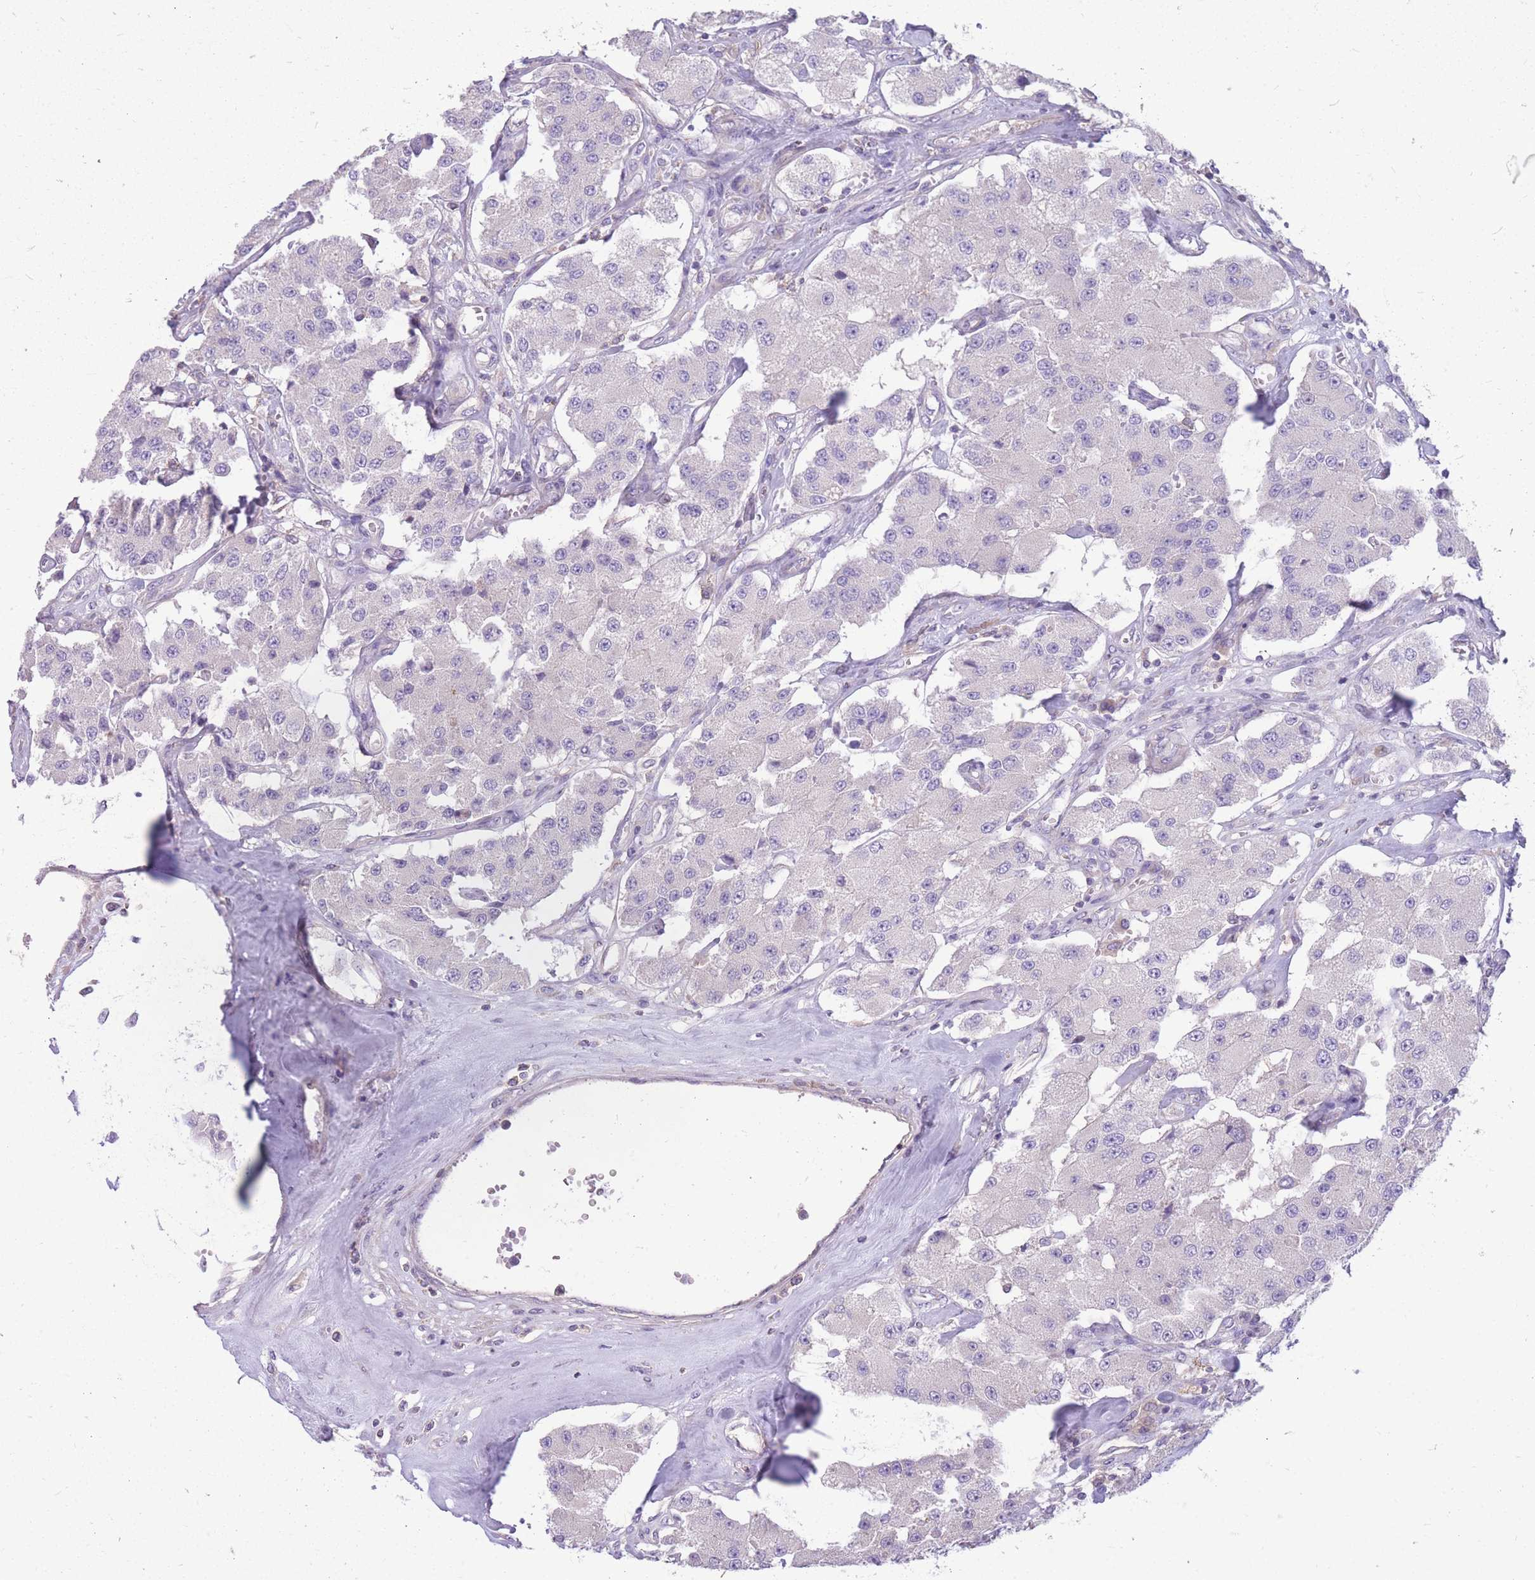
{"staining": {"intensity": "negative", "quantity": "none", "location": "none"}, "tissue": "carcinoid", "cell_type": "Tumor cells", "image_type": "cancer", "snomed": [{"axis": "morphology", "description": "Carcinoid, malignant, NOS"}, {"axis": "topography", "description": "Pancreas"}], "caption": "Carcinoid (malignant) stained for a protein using immunohistochemistry (IHC) demonstrates no positivity tumor cells.", "gene": "OR5T1", "patient": {"sex": "male", "age": 41}}